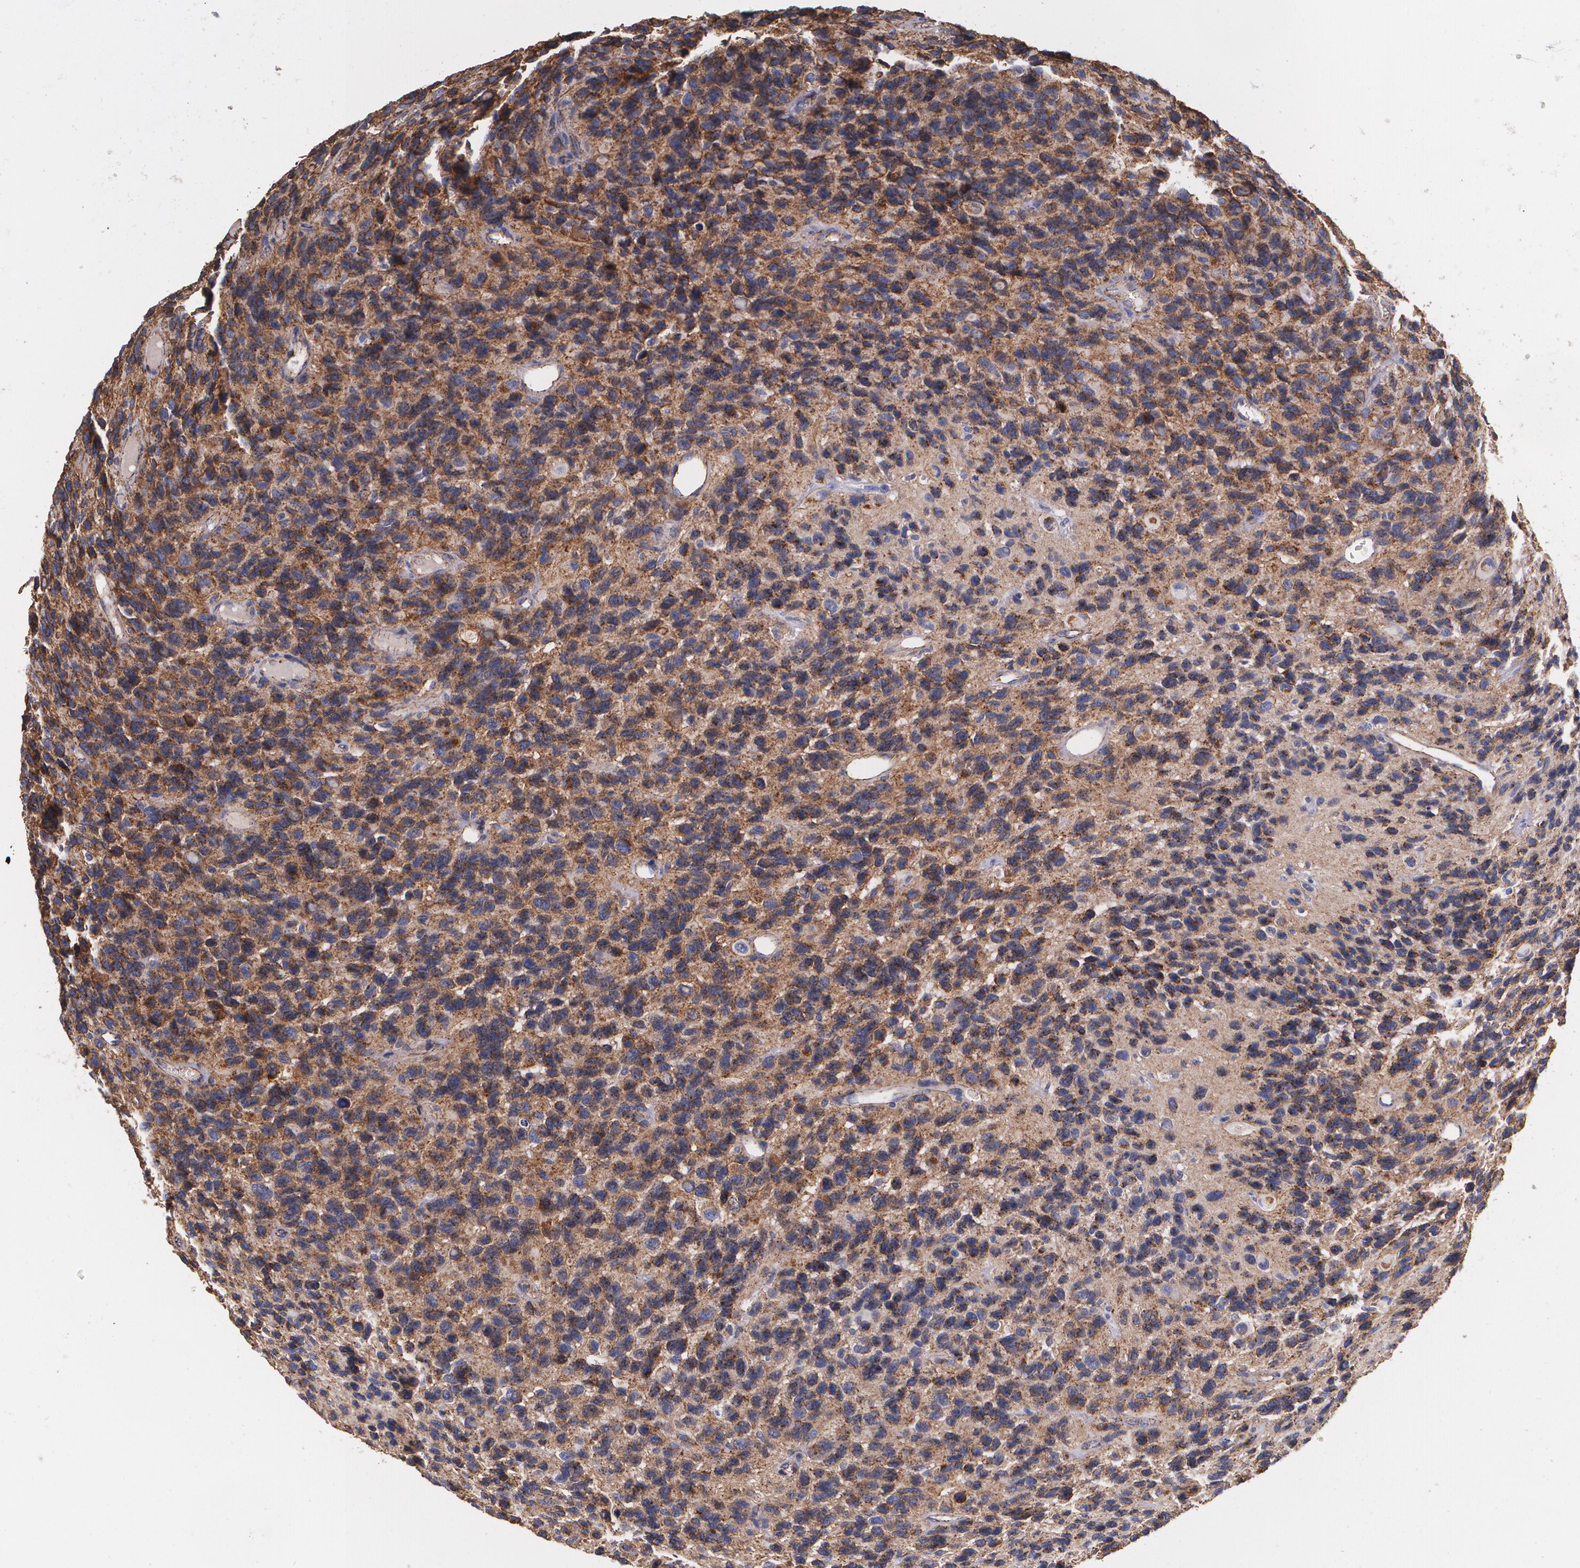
{"staining": {"intensity": "moderate", "quantity": ">75%", "location": "cytoplasmic/membranous"}, "tissue": "glioma", "cell_type": "Tumor cells", "image_type": "cancer", "snomed": [{"axis": "morphology", "description": "Glioma, malignant, High grade"}, {"axis": "topography", "description": "Brain"}], "caption": "Protein analysis of glioma tissue displays moderate cytoplasmic/membranous positivity in approximately >75% of tumor cells.", "gene": "TJP1", "patient": {"sex": "male", "age": 77}}